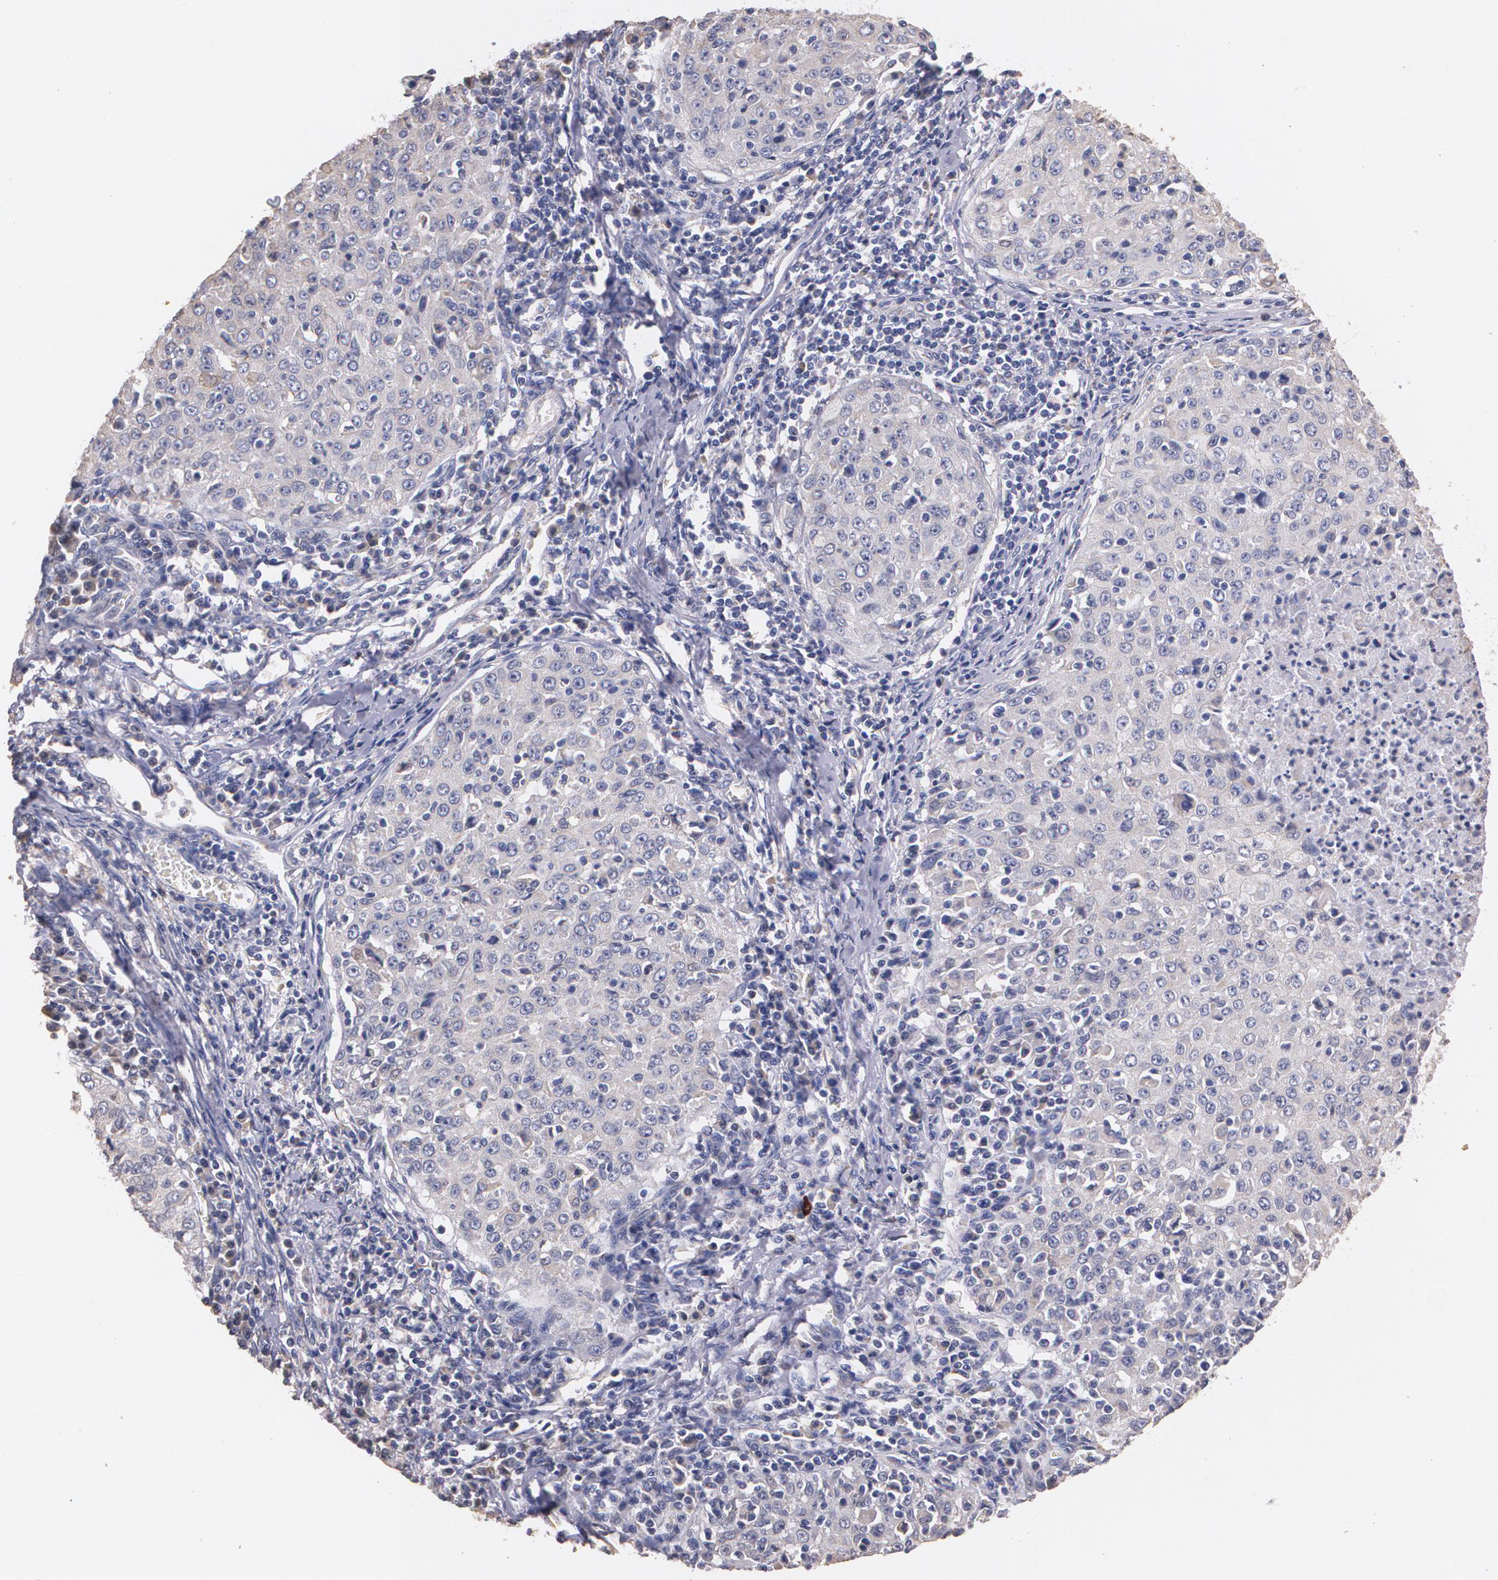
{"staining": {"intensity": "weak", "quantity": "<25%", "location": "cytoplasmic/membranous"}, "tissue": "cervical cancer", "cell_type": "Tumor cells", "image_type": "cancer", "snomed": [{"axis": "morphology", "description": "Squamous cell carcinoma, NOS"}, {"axis": "topography", "description": "Cervix"}], "caption": "IHC micrograph of human squamous cell carcinoma (cervical) stained for a protein (brown), which demonstrates no expression in tumor cells.", "gene": "ATF3", "patient": {"sex": "female", "age": 27}}